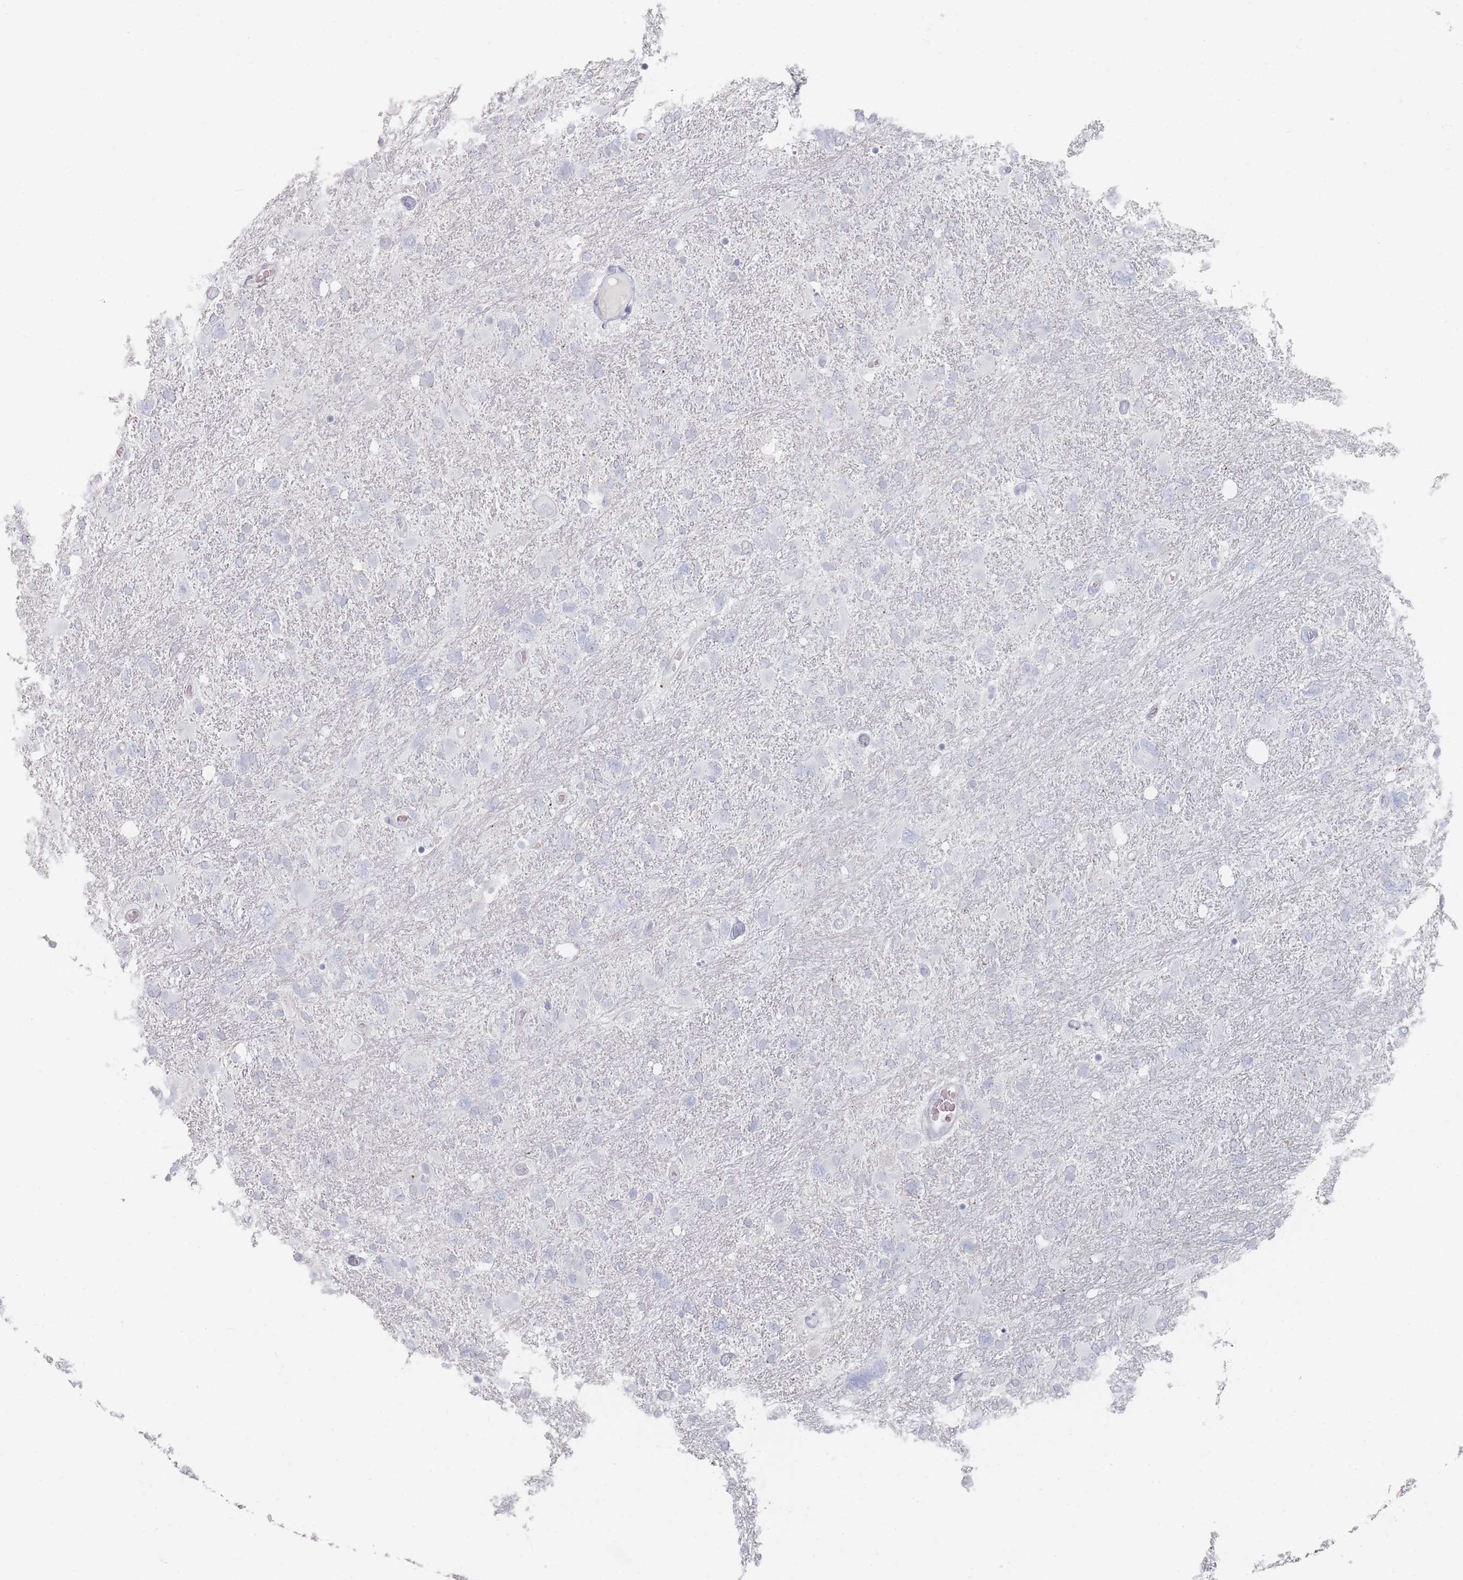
{"staining": {"intensity": "negative", "quantity": "none", "location": "none"}, "tissue": "glioma", "cell_type": "Tumor cells", "image_type": "cancer", "snomed": [{"axis": "morphology", "description": "Glioma, malignant, High grade"}, {"axis": "topography", "description": "Brain"}], "caption": "High magnification brightfield microscopy of malignant high-grade glioma stained with DAB (3,3'-diaminobenzidine) (brown) and counterstained with hematoxylin (blue): tumor cells show no significant staining. Nuclei are stained in blue.", "gene": "CD37", "patient": {"sex": "male", "age": 61}}